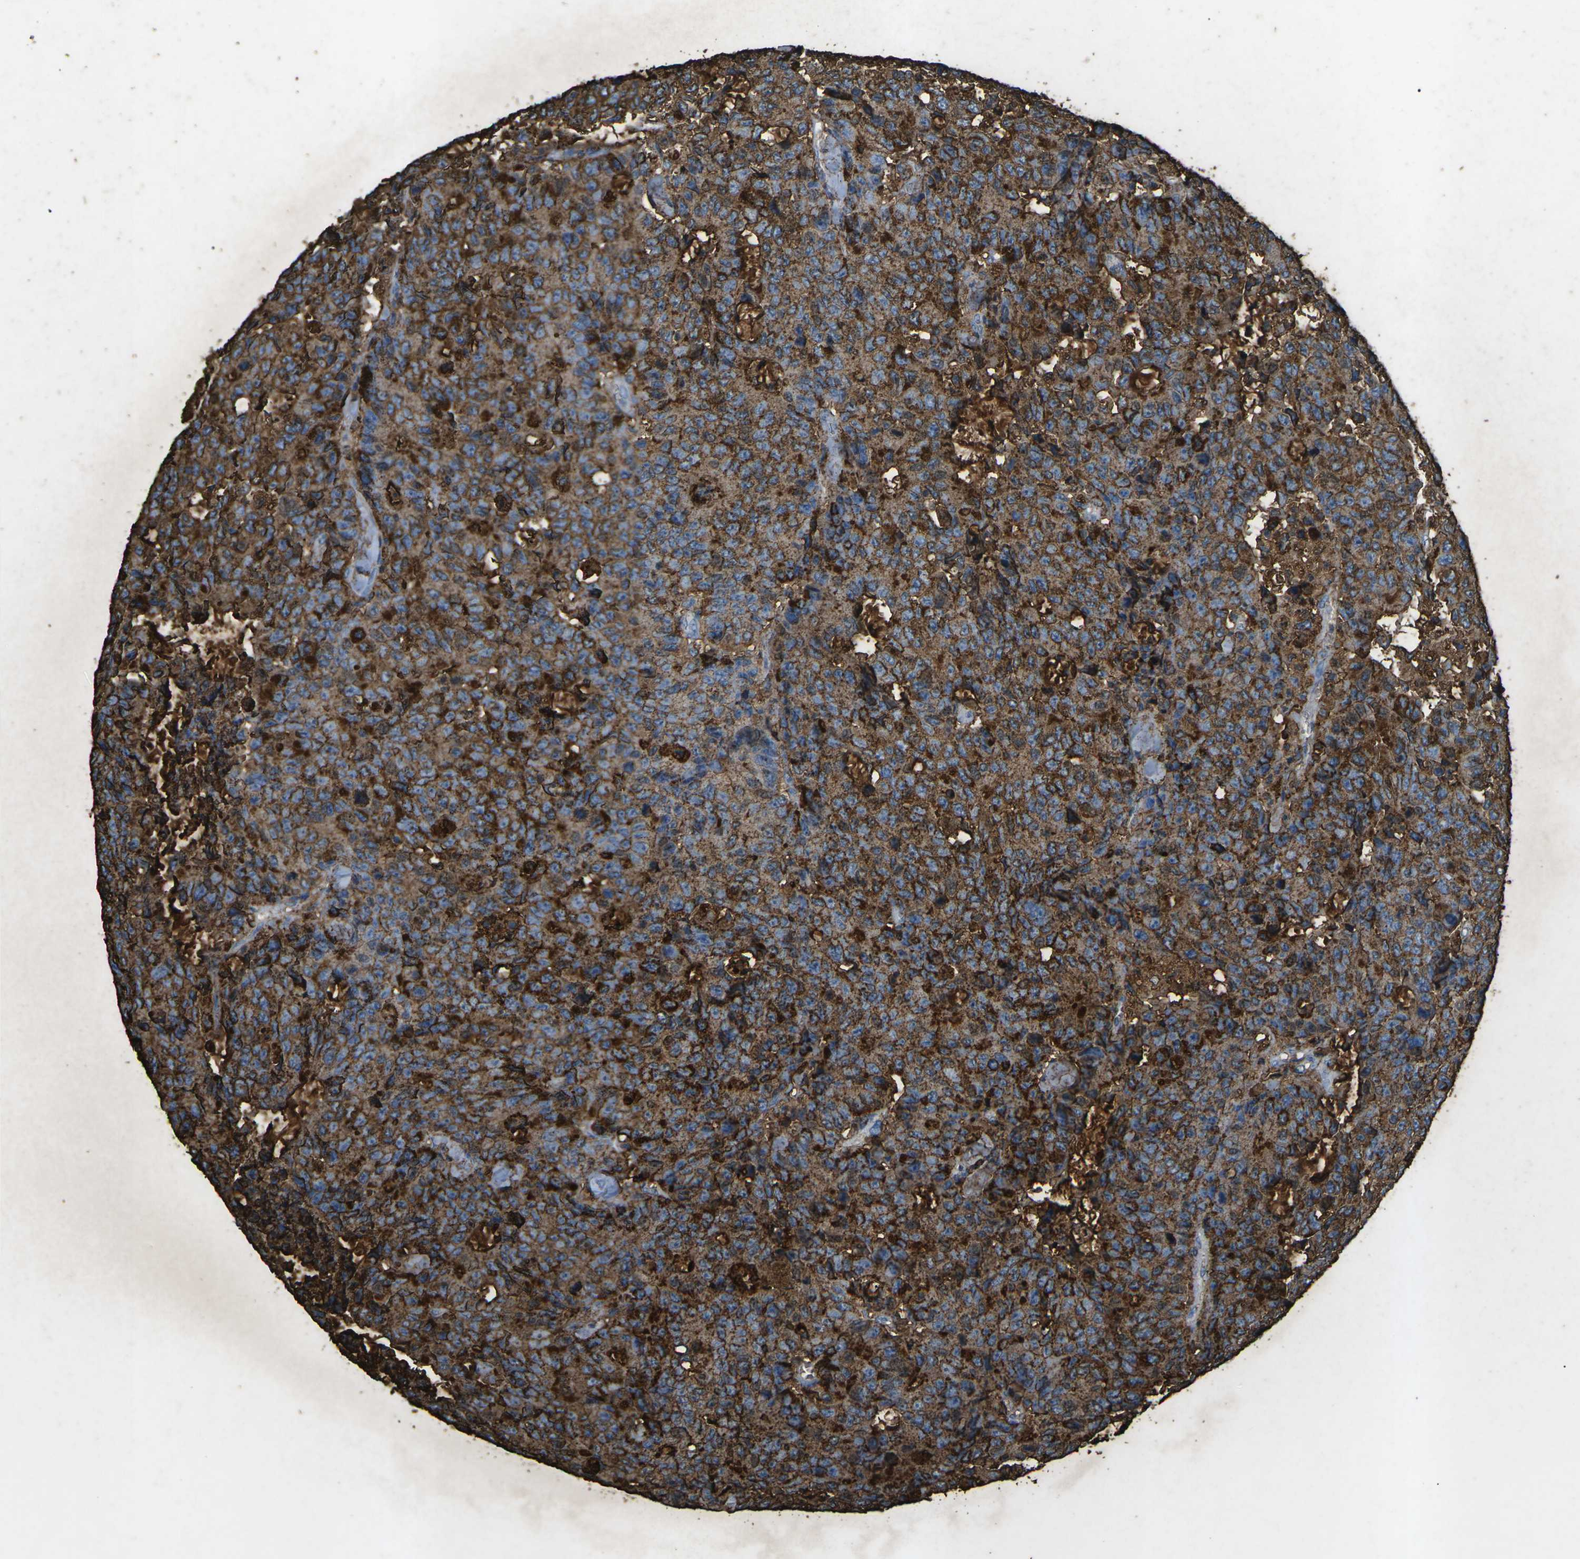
{"staining": {"intensity": "moderate", "quantity": ">75%", "location": "cytoplasmic/membranous"}, "tissue": "colorectal cancer", "cell_type": "Tumor cells", "image_type": "cancer", "snomed": [{"axis": "morphology", "description": "Adenocarcinoma, NOS"}, {"axis": "topography", "description": "Colon"}], "caption": "Immunohistochemical staining of adenocarcinoma (colorectal) shows medium levels of moderate cytoplasmic/membranous protein positivity in about >75% of tumor cells.", "gene": "CTAGE1", "patient": {"sex": "female", "age": 86}}